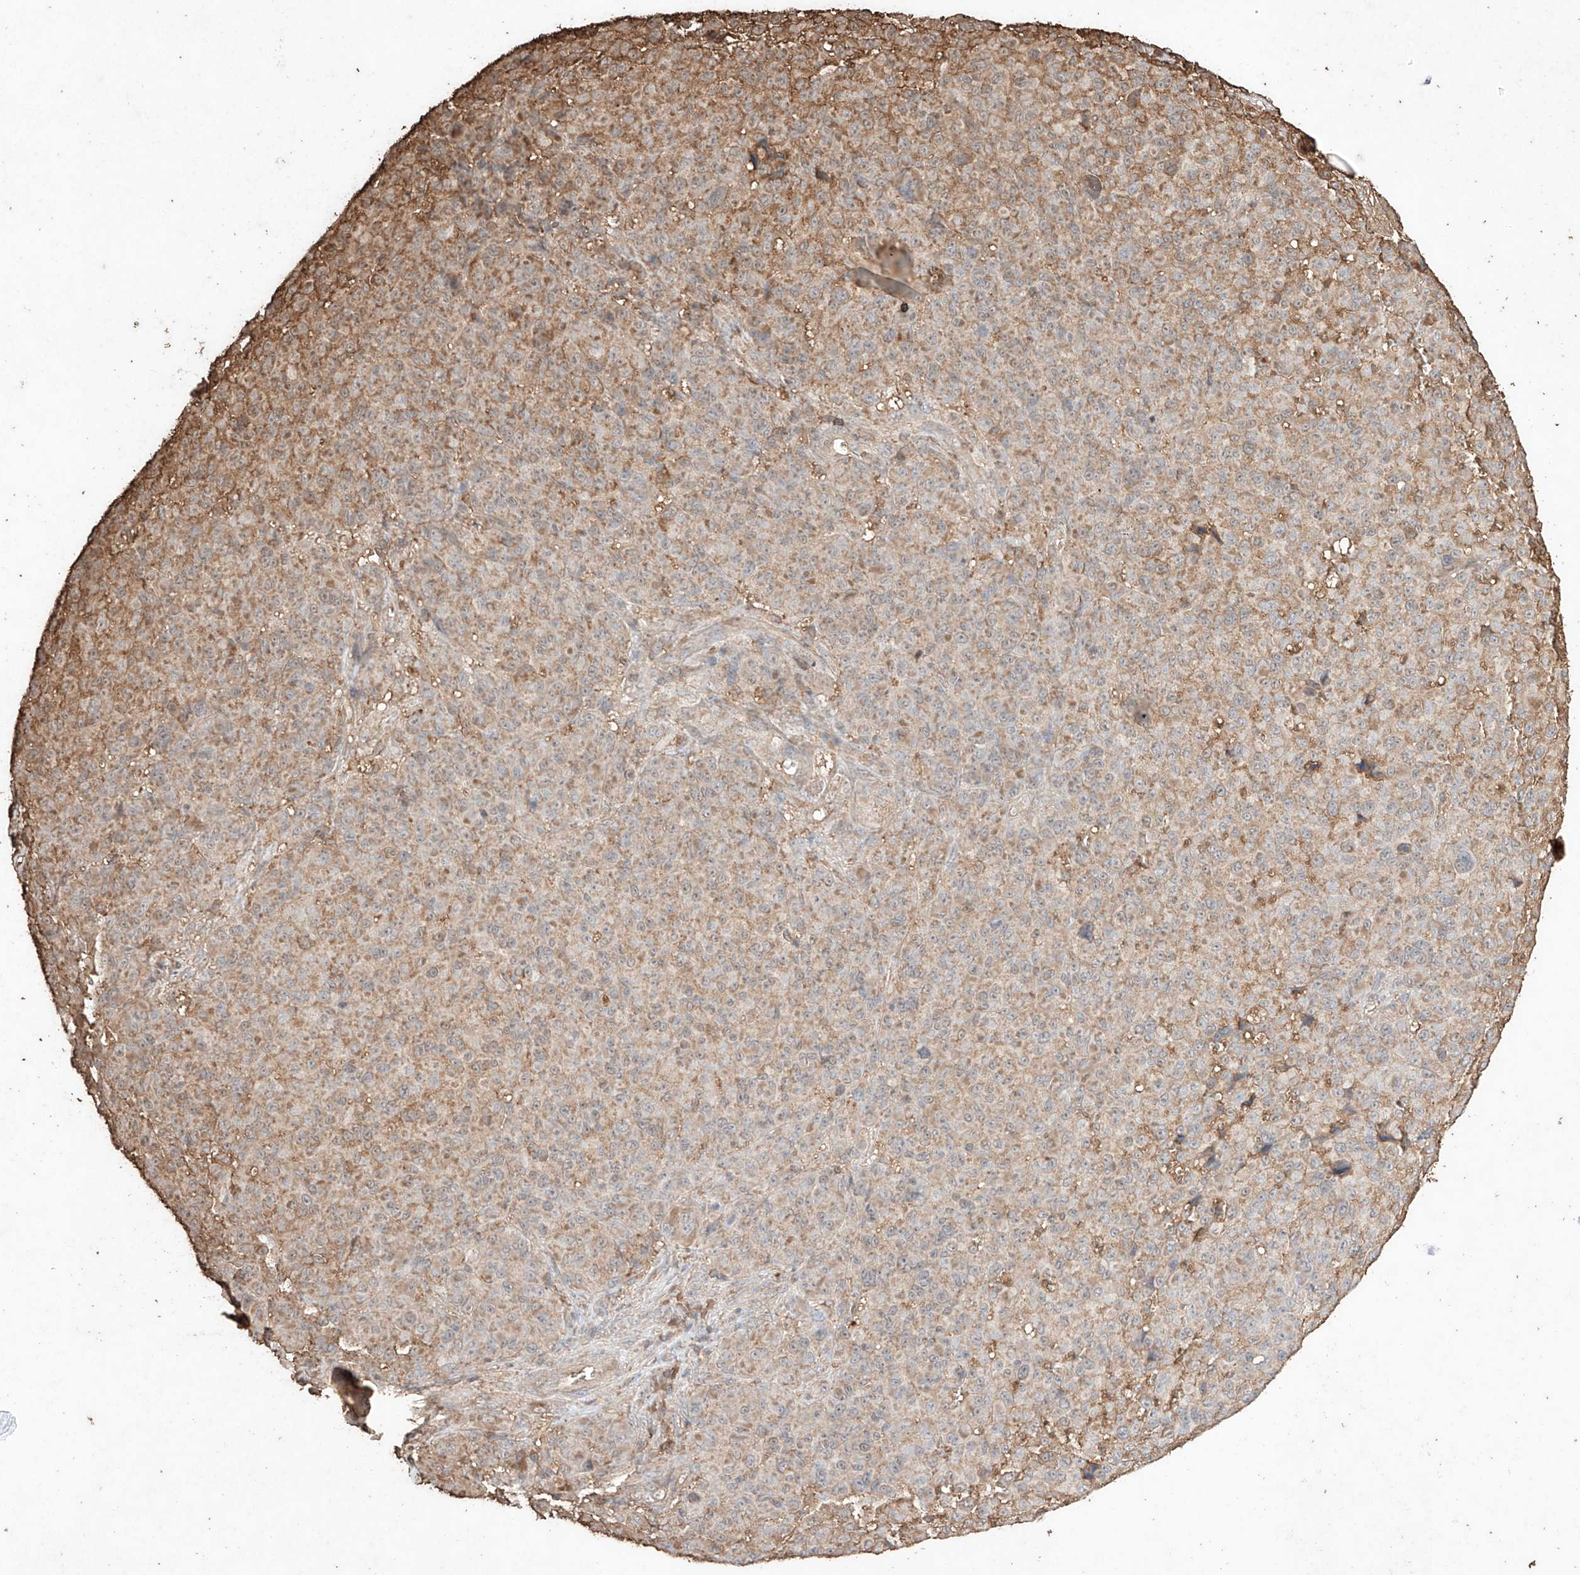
{"staining": {"intensity": "moderate", "quantity": ">75%", "location": "cytoplasmic/membranous"}, "tissue": "melanoma", "cell_type": "Tumor cells", "image_type": "cancer", "snomed": [{"axis": "morphology", "description": "Malignant melanoma, NOS"}, {"axis": "topography", "description": "Skin"}], "caption": "Melanoma stained with DAB (3,3'-diaminobenzidine) immunohistochemistry shows medium levels of moderate cytoplasmic/membranous positivity in approximately >75% of tumor cells.", "gene": "M6PR", "patient": {"sex": "male", "age": 73}}